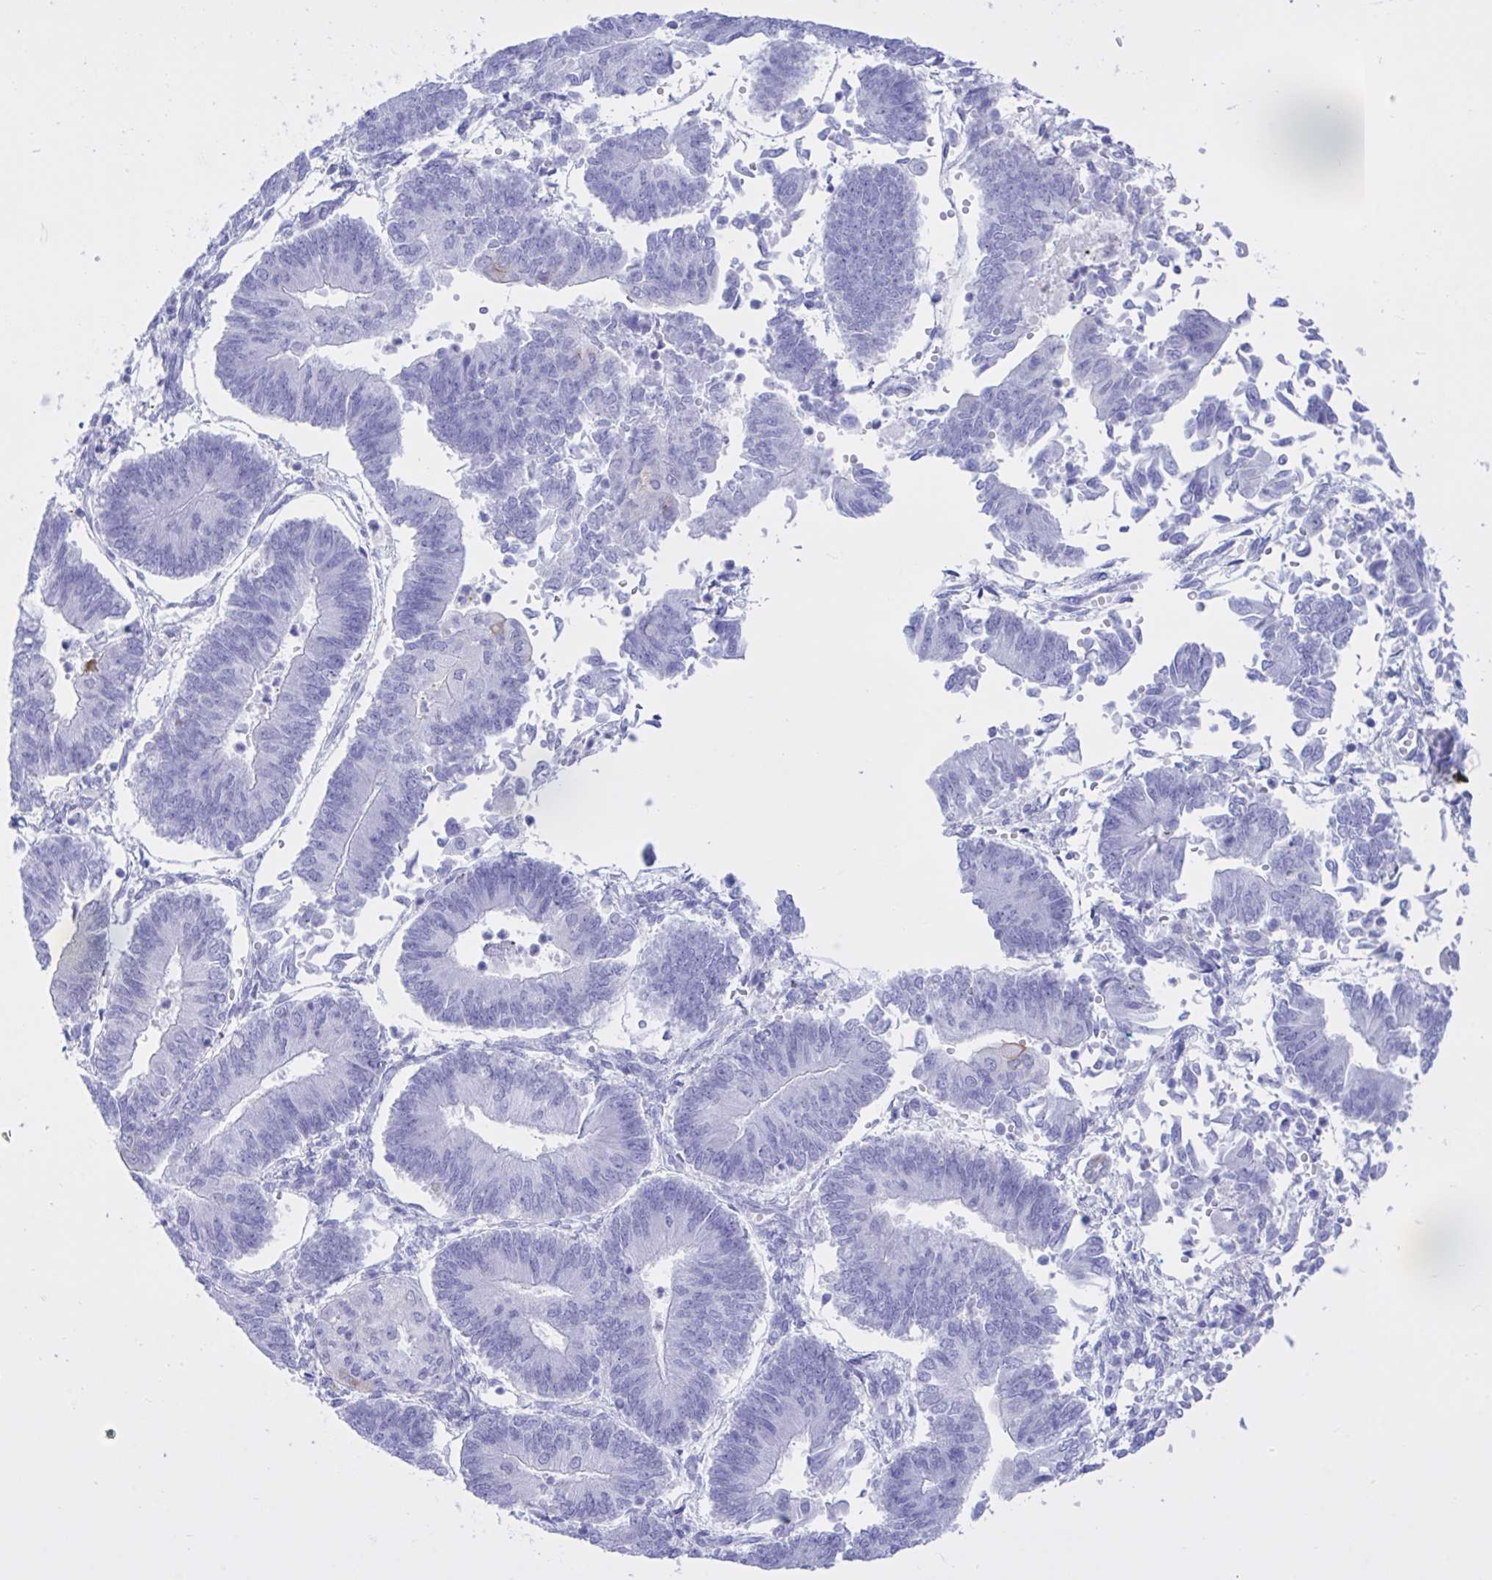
{"staining": {"intensity": "negative", "quantity": "none", "location": "none"}, "tissue": "endometrial cancer", "cell_type": "Tumor cells", "image_type": "cancer", "snomed": [{"axis": "morphology", "description": "Adenocarcinoma, NOS"}, {"axis": "topography", "description": "Endometrium"}], "caption": "This is an IHC histopathology image of human endometrial adenocarcinoma. There is no positivity in tumor cells.", "gene": "BEX5", "patient": {"sex": "female", "age": 65}}